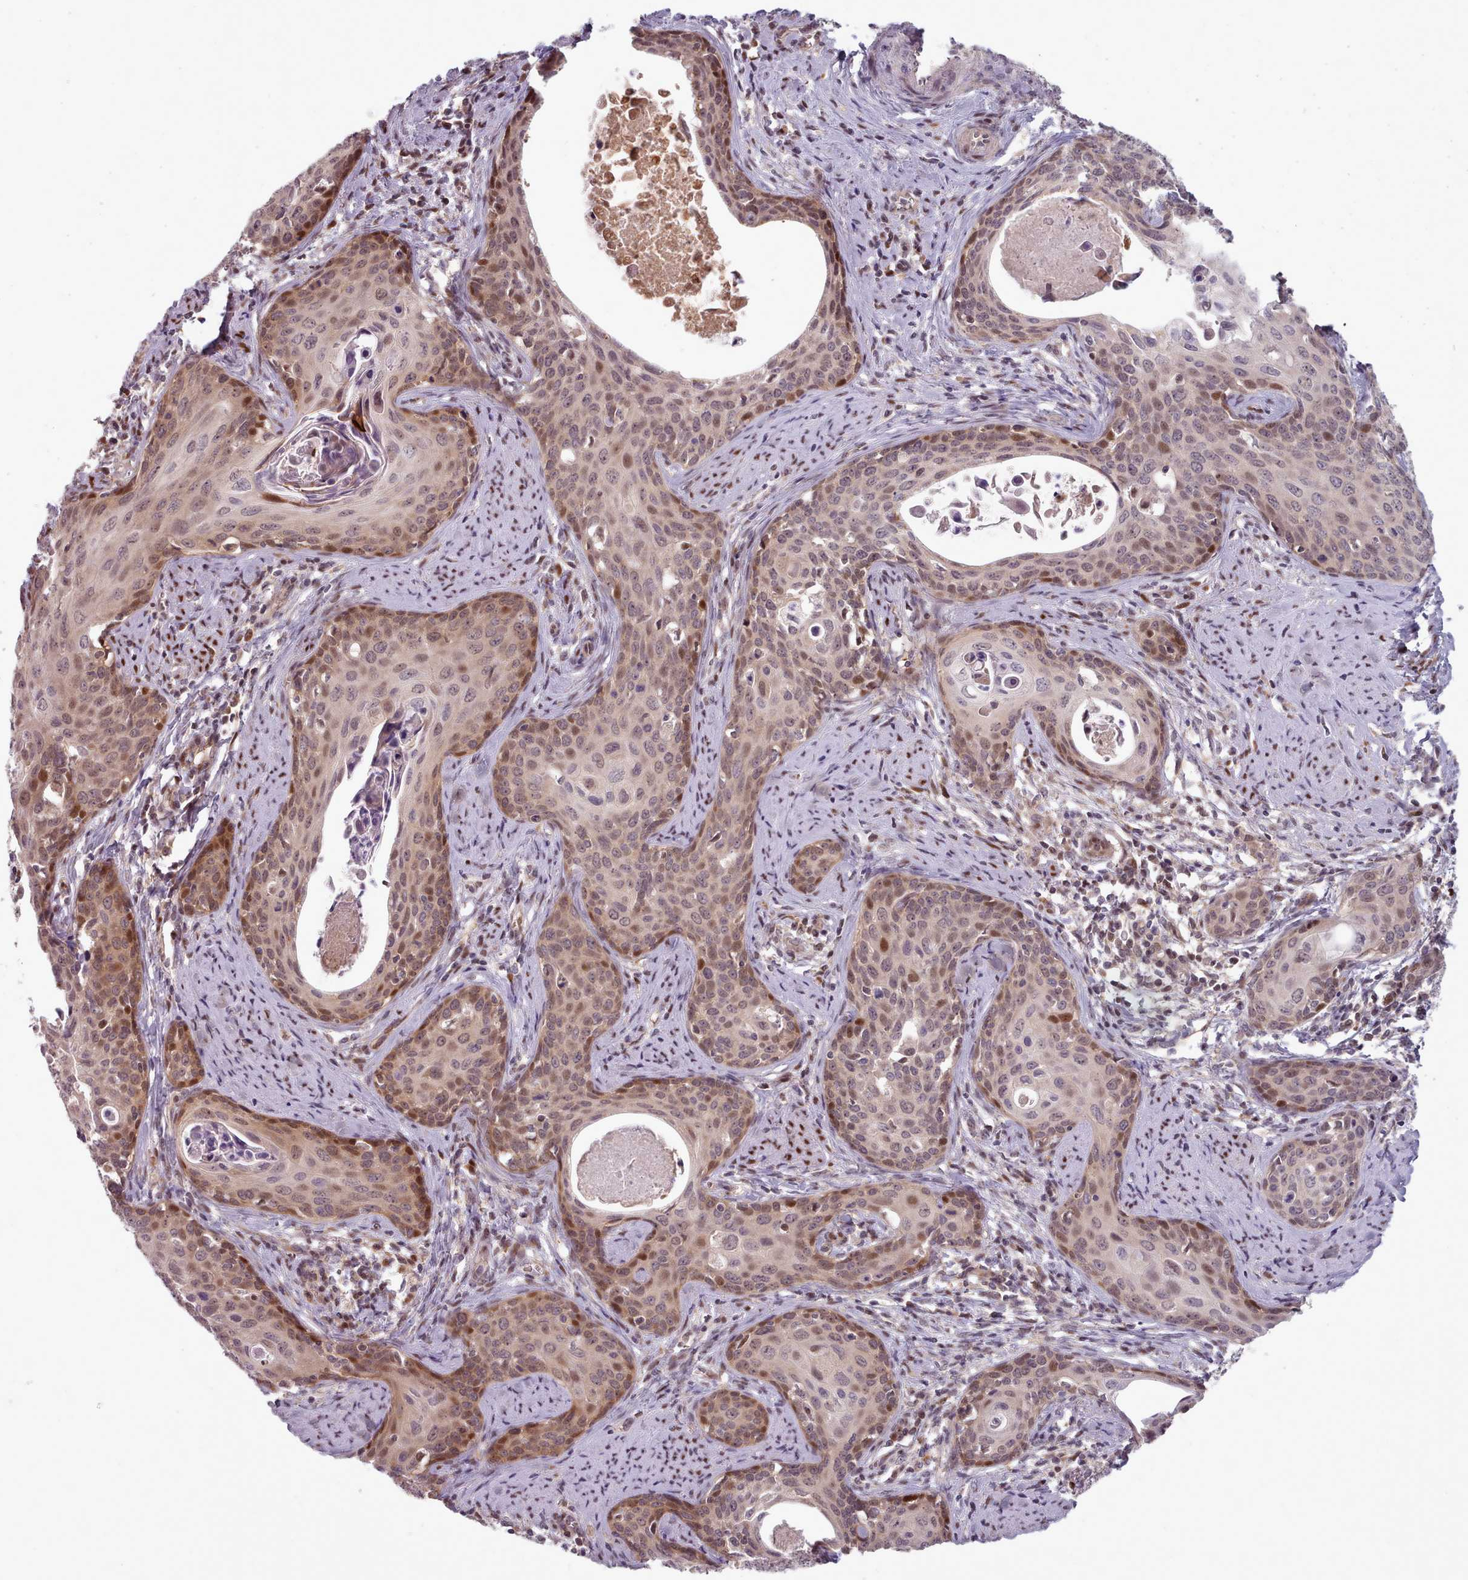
{"staining": {"intensity": "moderate", "quantity": "25%-75%", "location": "nuclear"}, "tissue": "cervical cancer", "cell_type": "Tumor cells", "image_type": "cancer", "snomed": [{"axis": "morphology", "description": "Squamous cell carcinoma, NOS"}, {"axis": "topography", "description": "Cervix"}], "caption": "This photomicrograph reveals immunohistochemistry (IHC) staining of human cervical cancer (squamous cell carcinoma), with medium moderate nuclear expression in about 25%-75% of tumor cells.", "gene": "CLNS1A", "patient": {"sex": "female", "age": 46}}